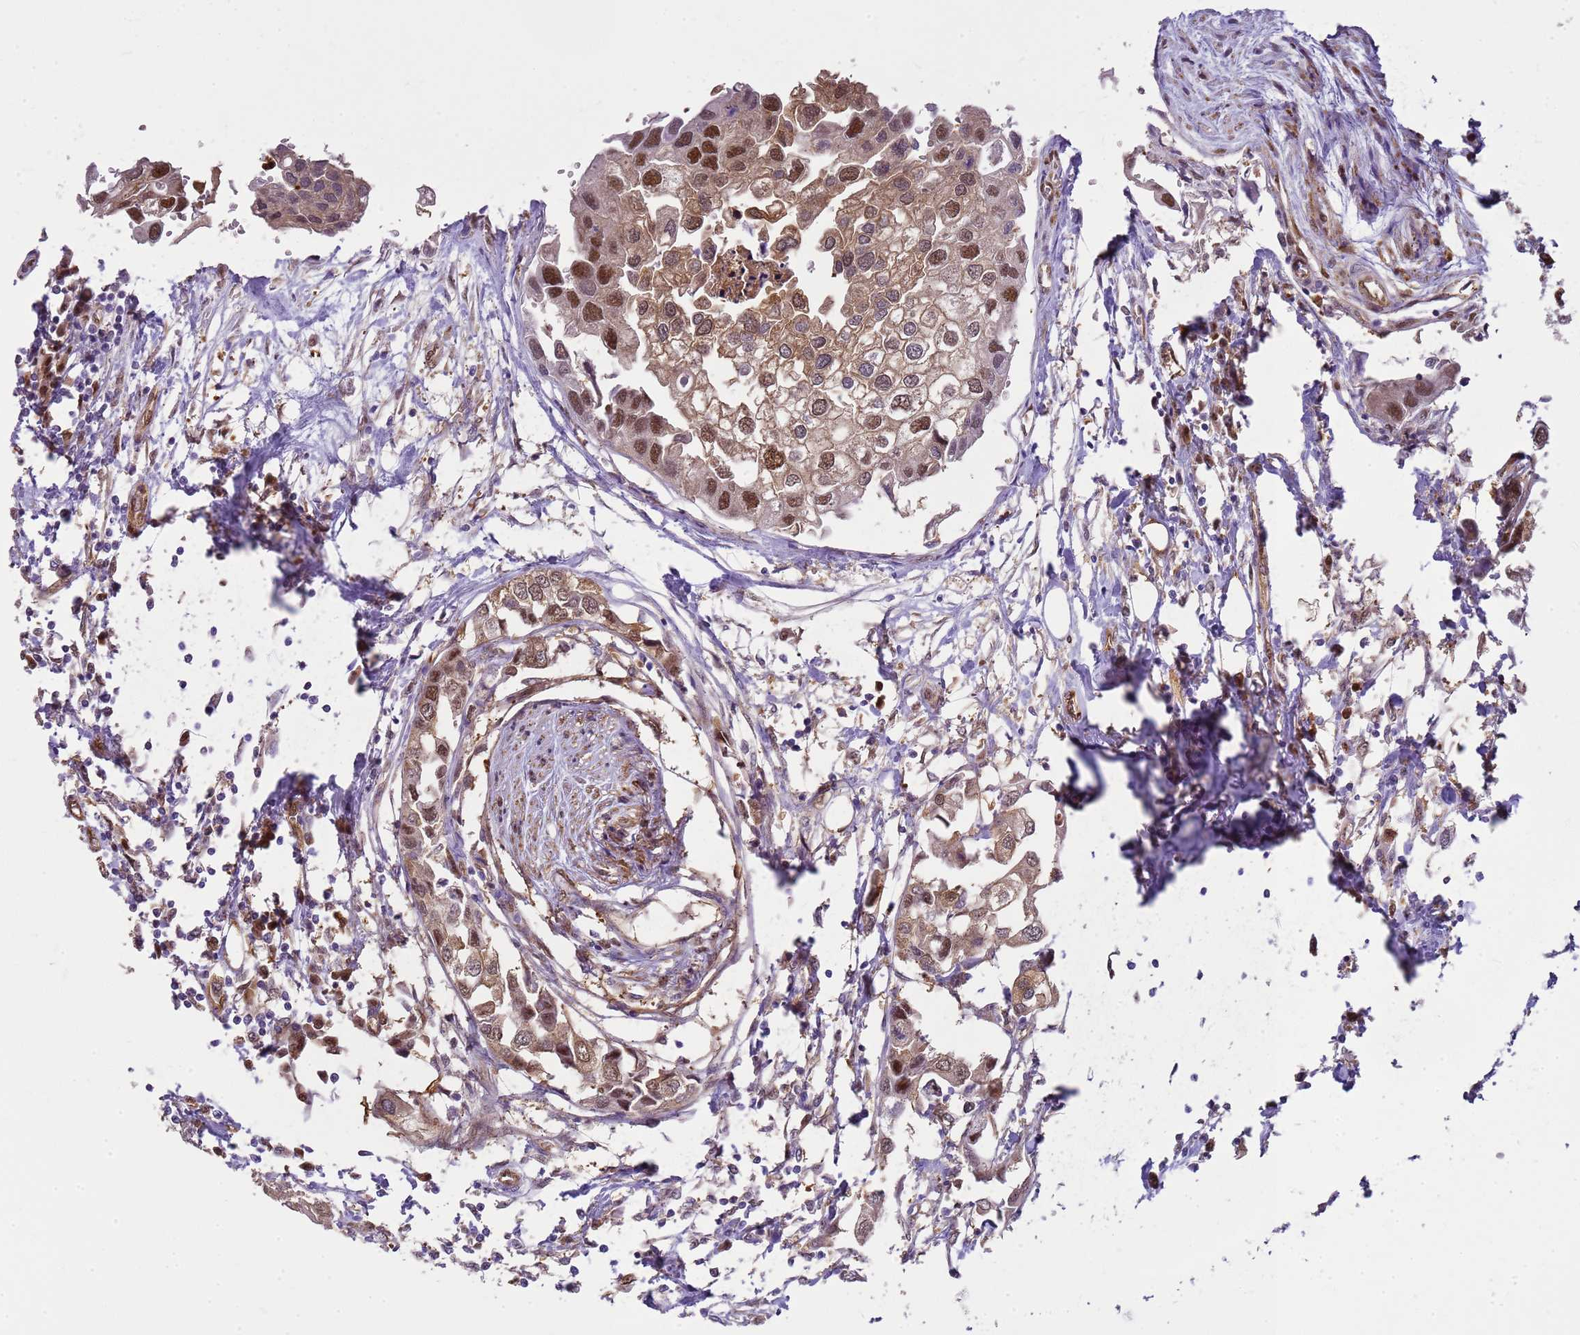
{"staining": {"intensity": "moderate", "quantity": ">75%", "location": "cytoplasmic/membranous,nuclear"}, "tissue": "urothelial cancer", "cell_type": "Tumor cells", "image_type": "cancer", "snomed": [{"axis": "morphology", "description": "Urothelial carcinoma, High grade"}, {"axis": "topography", "description": "Urinary bladder"}], "caption": "Immunohistochemistry image of human urothelial carcinoma (high-grade) stained for a protein (brown), which demonstrates medium levels of moderate cytoplasmic/membranous and nuclear positivity in approximately >75% of tumor cells.", "gene": "YWHAE", "patient": {"sex": "male", "age": 64}}